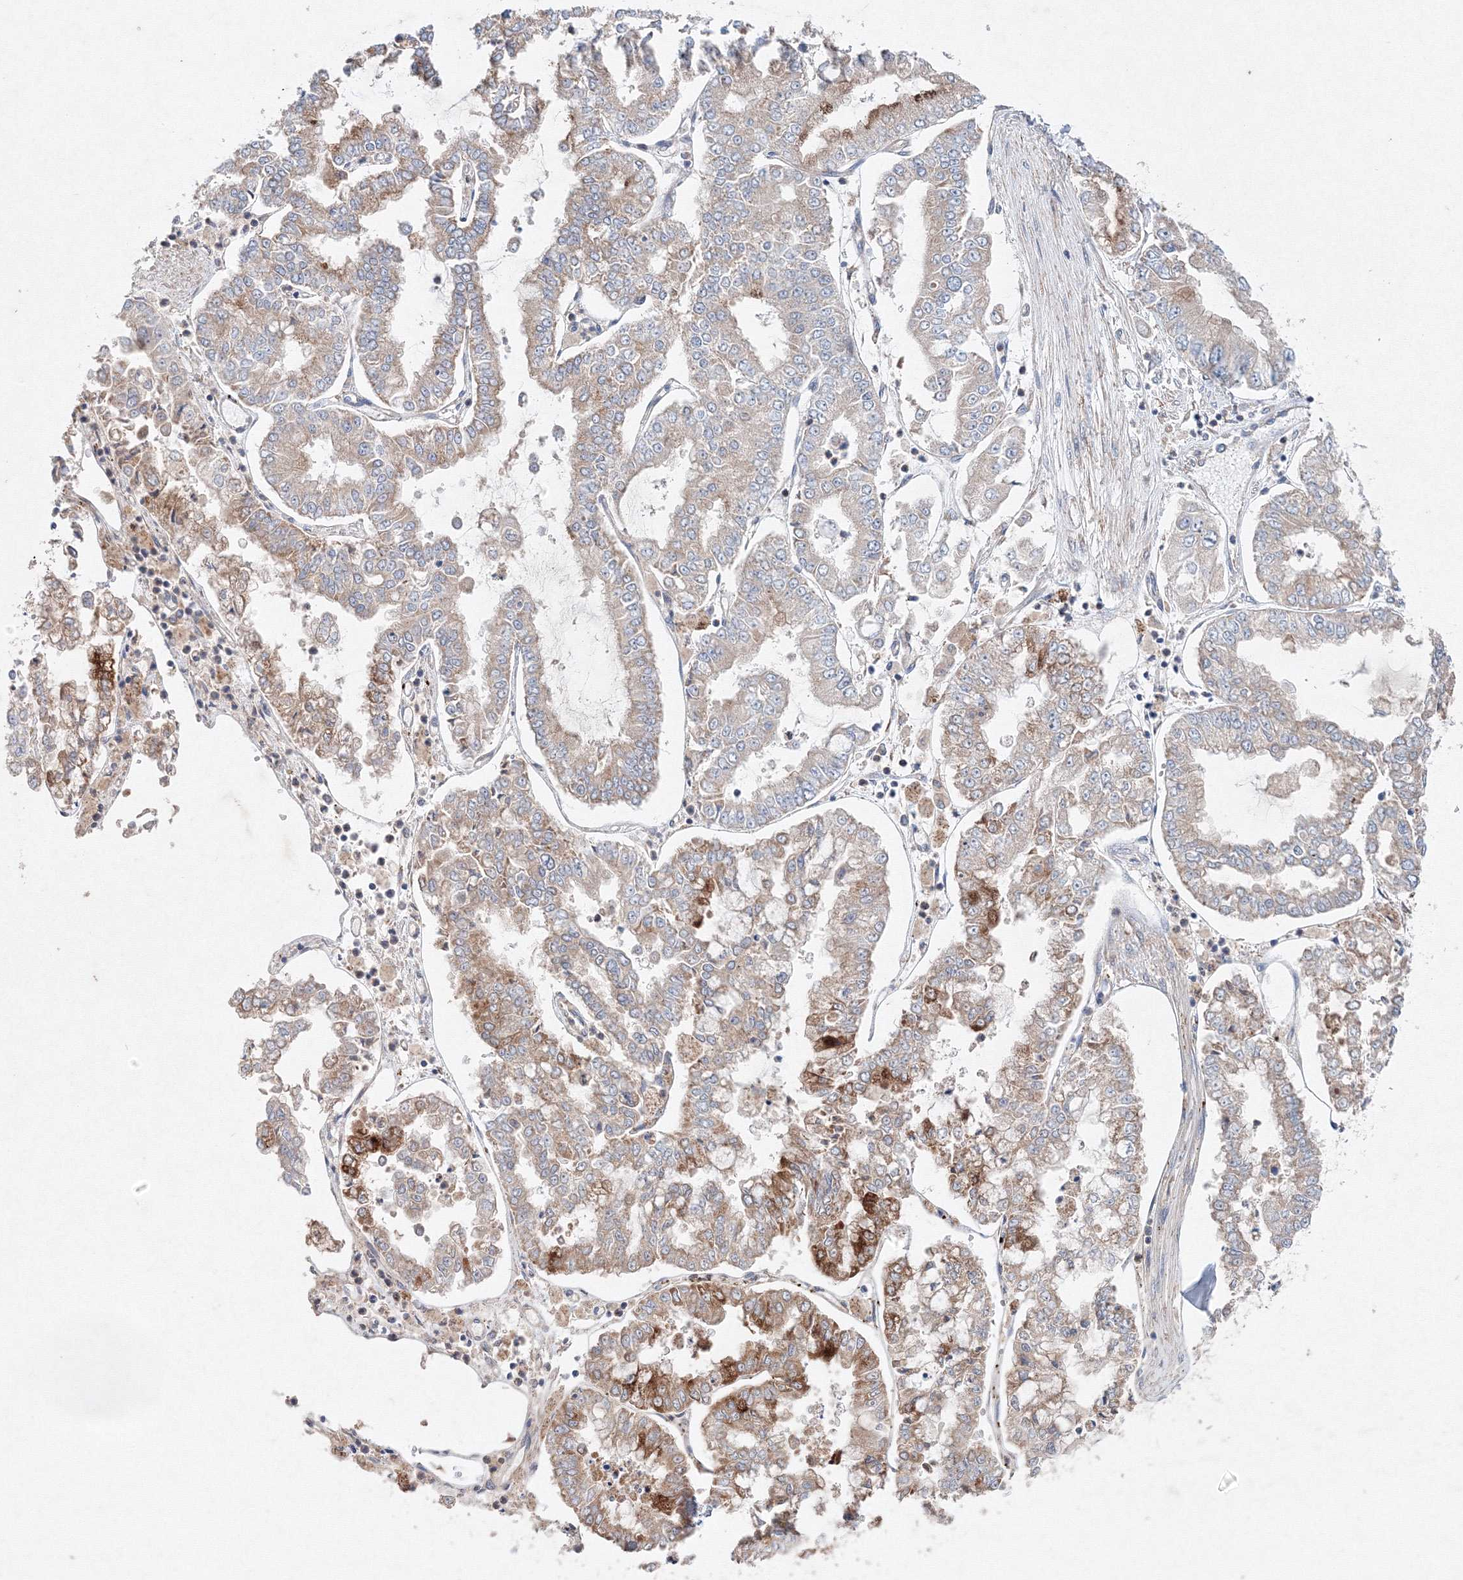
{"staining": {"intensity": "strong", "quantity": "<25%", "location": "cytoplasmic/membranous"}, "tissue": "stomach cancer", "cell_type": "Tumor cells", "image_type": "cancer", "snomed": [{"axis": "morphology", "description": "Adenocarcinoma, NOS"}, {"axis": "topography", "description": "Stomach"}], "caption": "Tumor cells reveal medium levels of strong cytoplasmic/membranous positivity in approximately <25% of cells in human stomach cancer.", "gene": "WDR49", "patient": {"sex": "male", "age": 76}}